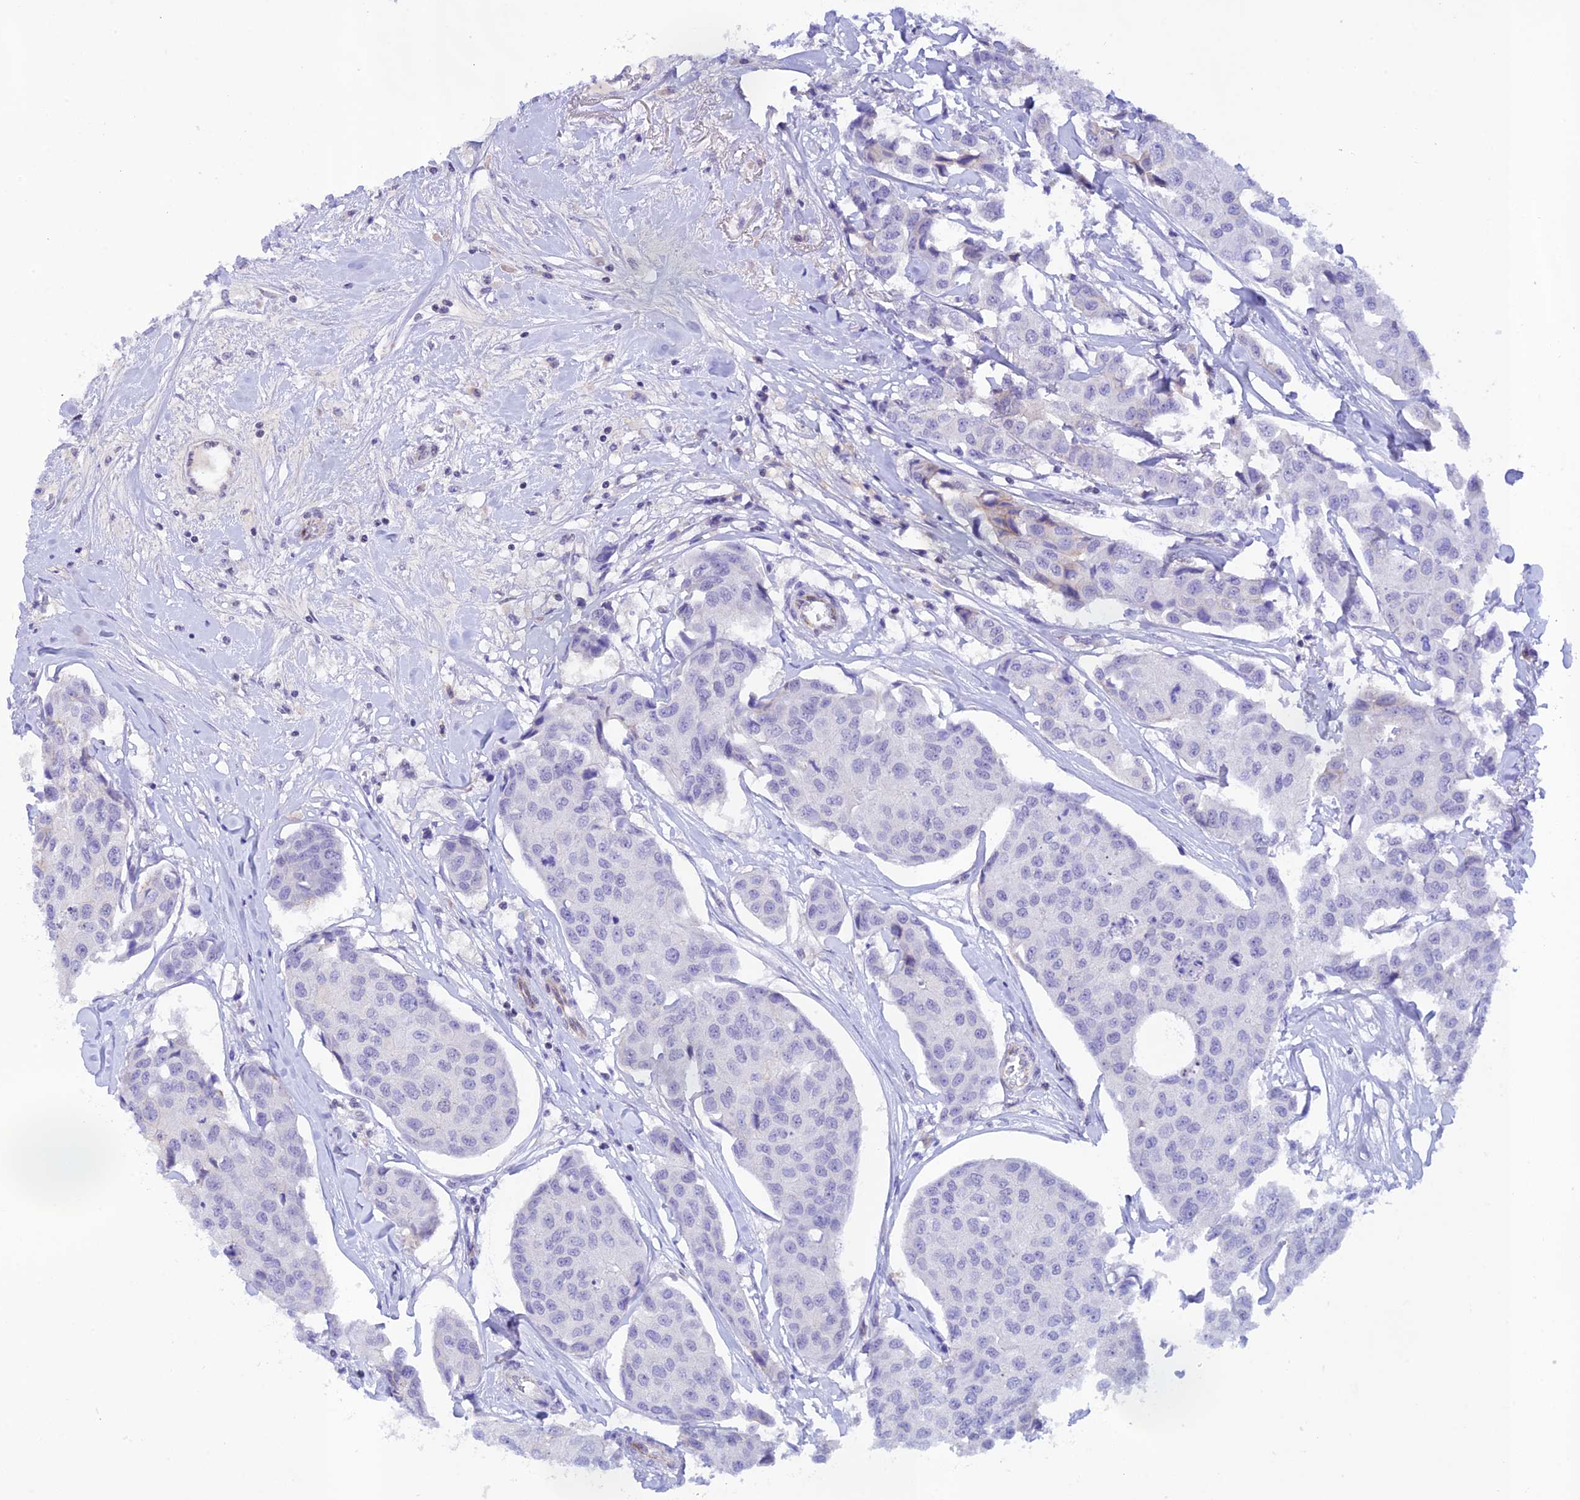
{"staining": {"intensity": "negative", "quantity": "none", "location": "none"}, "tissue": "breast cancer", "cell_type": "Tumor cells", "image_type": "cancer", "snomed": [{"axis": "morphology", "description": "Duct carcinoma"}, {"axis": "topography", "description": "Breast"}], "caption": "Protein analysis of breast intraductal carcinoma exhibits no significant staining in tumor cells.", "gene": "THAP11", "patient": {"sex": "female", "age": 80}}